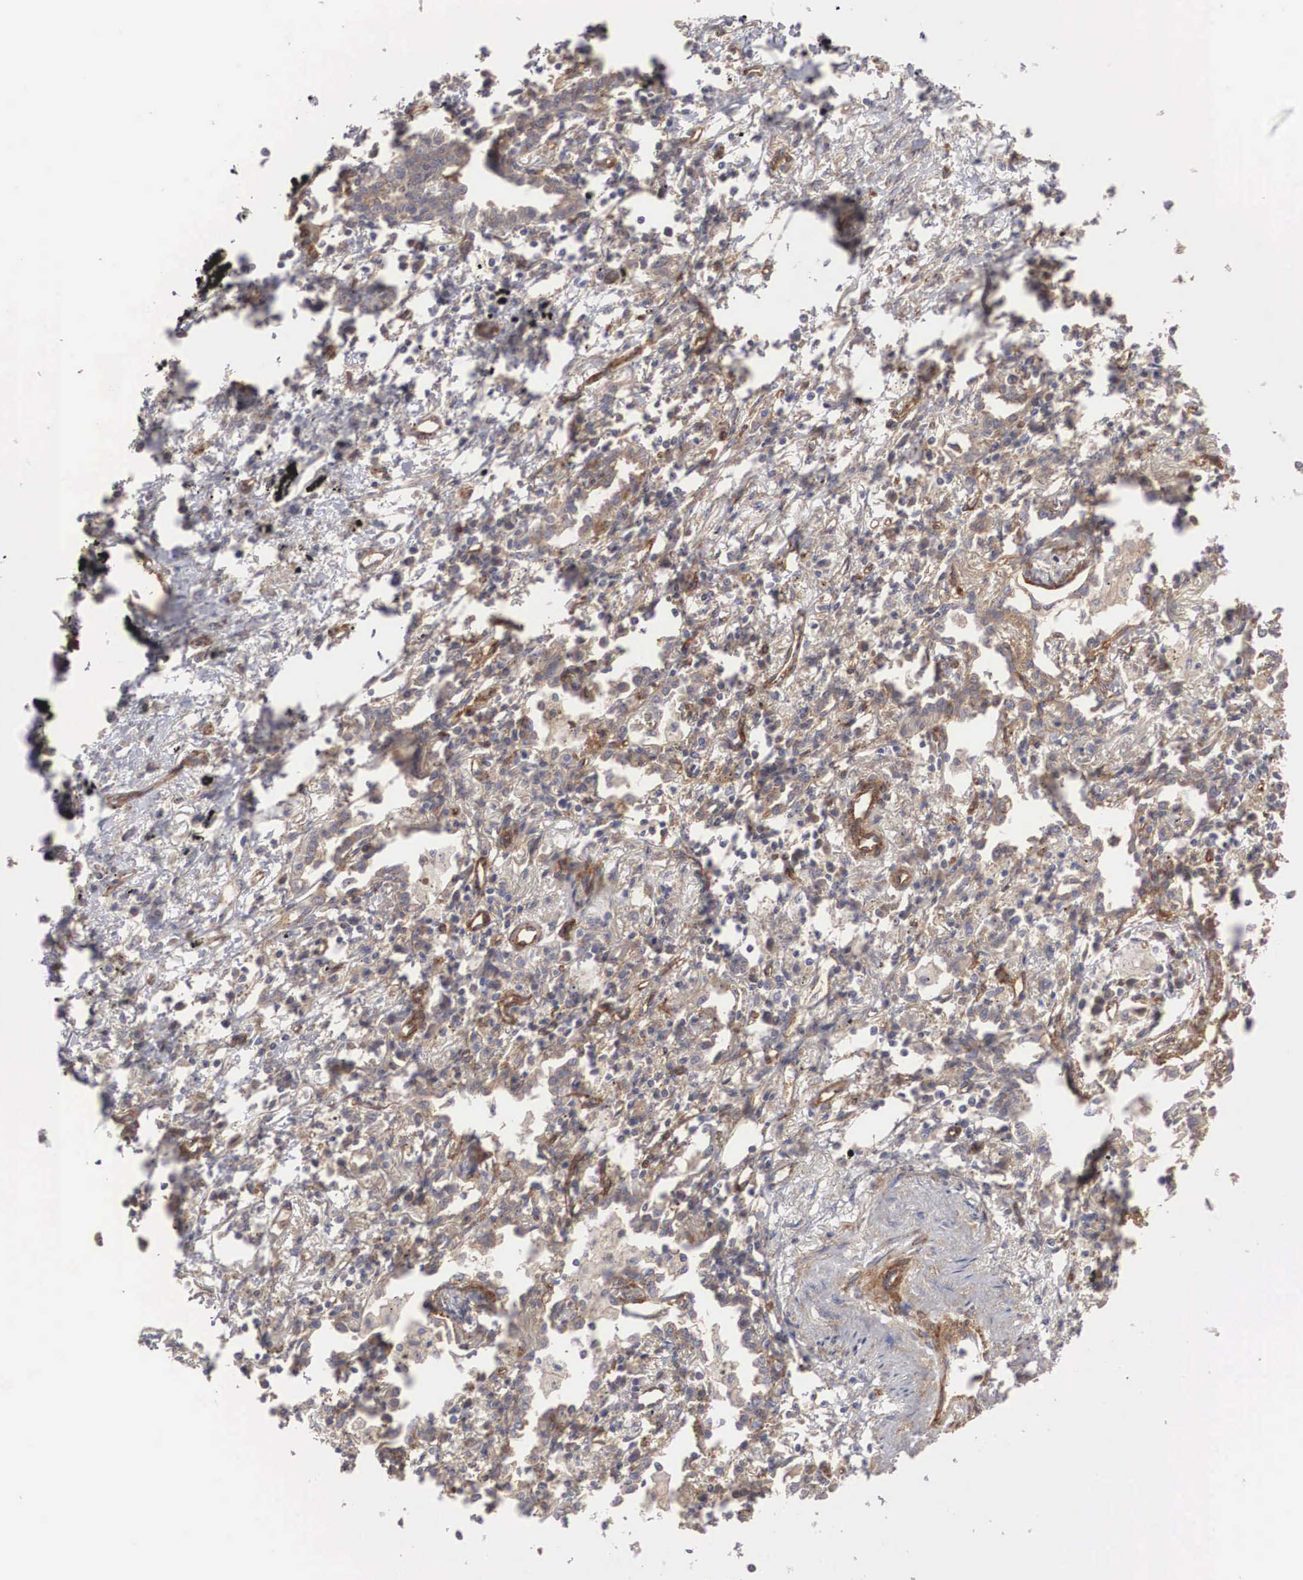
{"staining": {"intensity": "weak", "quantity": ">75%", "location": "cytoplasmic/membranous"}, "tissue": "lung cancer", "cell_type": "Tumor cells", "image_type": "cancer", "snomed": [{"axis": "morphology", "description": "Adenocarcinoma, NOS"}, {"axis": "topography", "description": "Lung"}], "caption": "This is a photomicrograph of immunohistochemistry staining of lung cancer (adenocarcinoma), which shows weak positivity in the cytoplasmic/membranous of tumor cells.", "gene": "ARMCX4", "patient": {"sex": "male", "age": 60}}